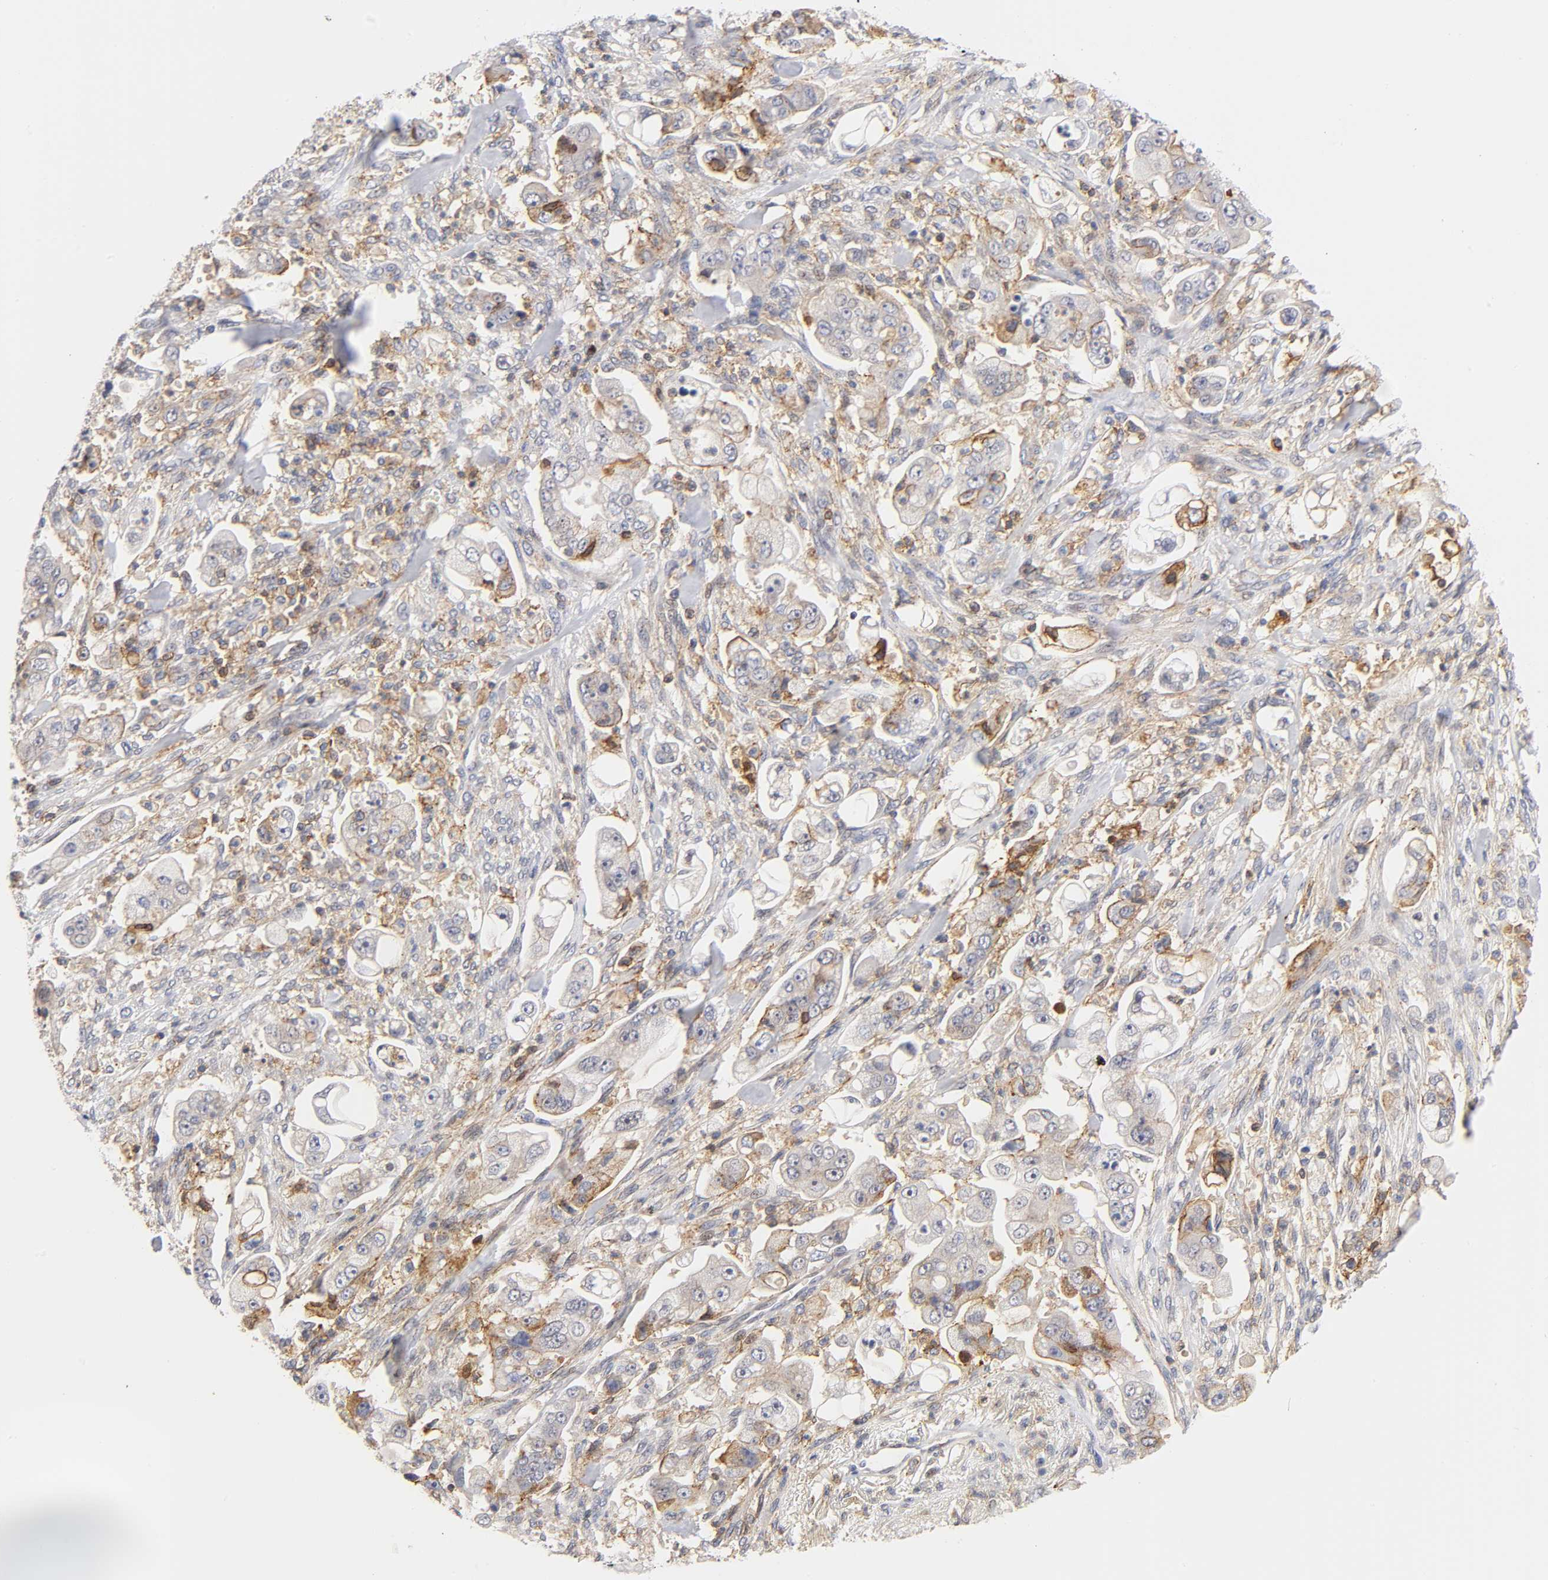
{"staining": {"intensity": "weak", "quantity": "25%-75%", "location": "cytoplasmic/membranous"}, "tissue": "stomach cancer", "cell_type": "Tumor cells", "image_type": "cancer", "snomed": [{"axis": "morphology", "description": "Adenocarcinoma, NOS"}, {"axis": "topography", "description": "Stomach"}], "caption": "A brown stain labels weak cytoplasmic/membranous positivity of a protein in stomach cancer (adenocarcinoma) tumor cells.", "gene": "ANXA7", "patient": {"sex": "male", "age": 62}}